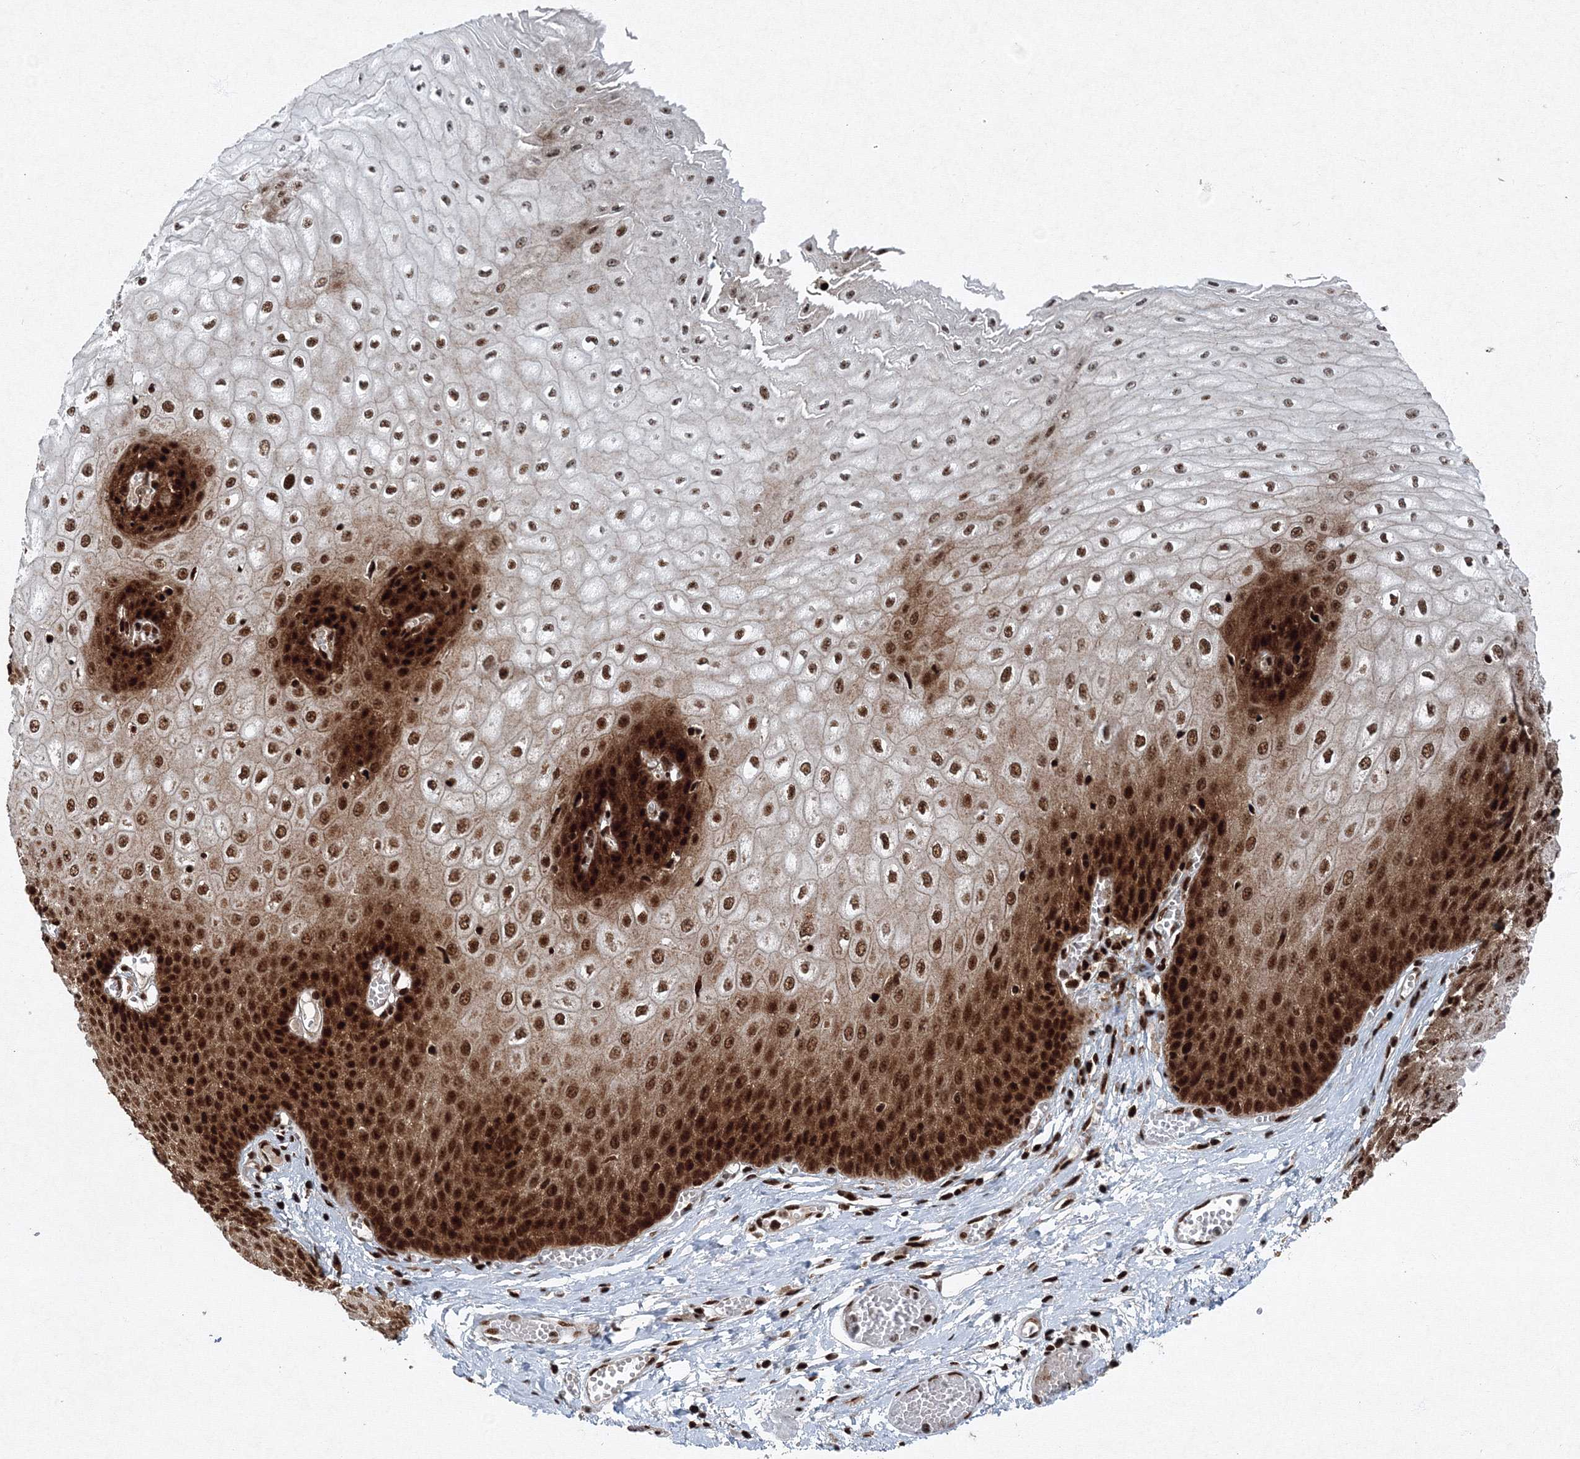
{"staining": {"intensity": "strong", "quantity": ">75%", "location": "nuclear"}, "tissue": "esophagus", "cell_type": "Squamous epithelial cells", "image_type": "normal", "snomed": [{"axis": "morphology", "description": "Normal tissue, NOS"}, {"axis": "topography", "description": "Esophagus"}], "caption": "A high-resolution photomicrograph shows immunohistochemistry staining of unremarkable esophagus, which displays strong nuclear expression in approximately >75% of squamous epithelial cells.", "gene": "SNRPC", "patient": {"sex": "male", "age": 60}}